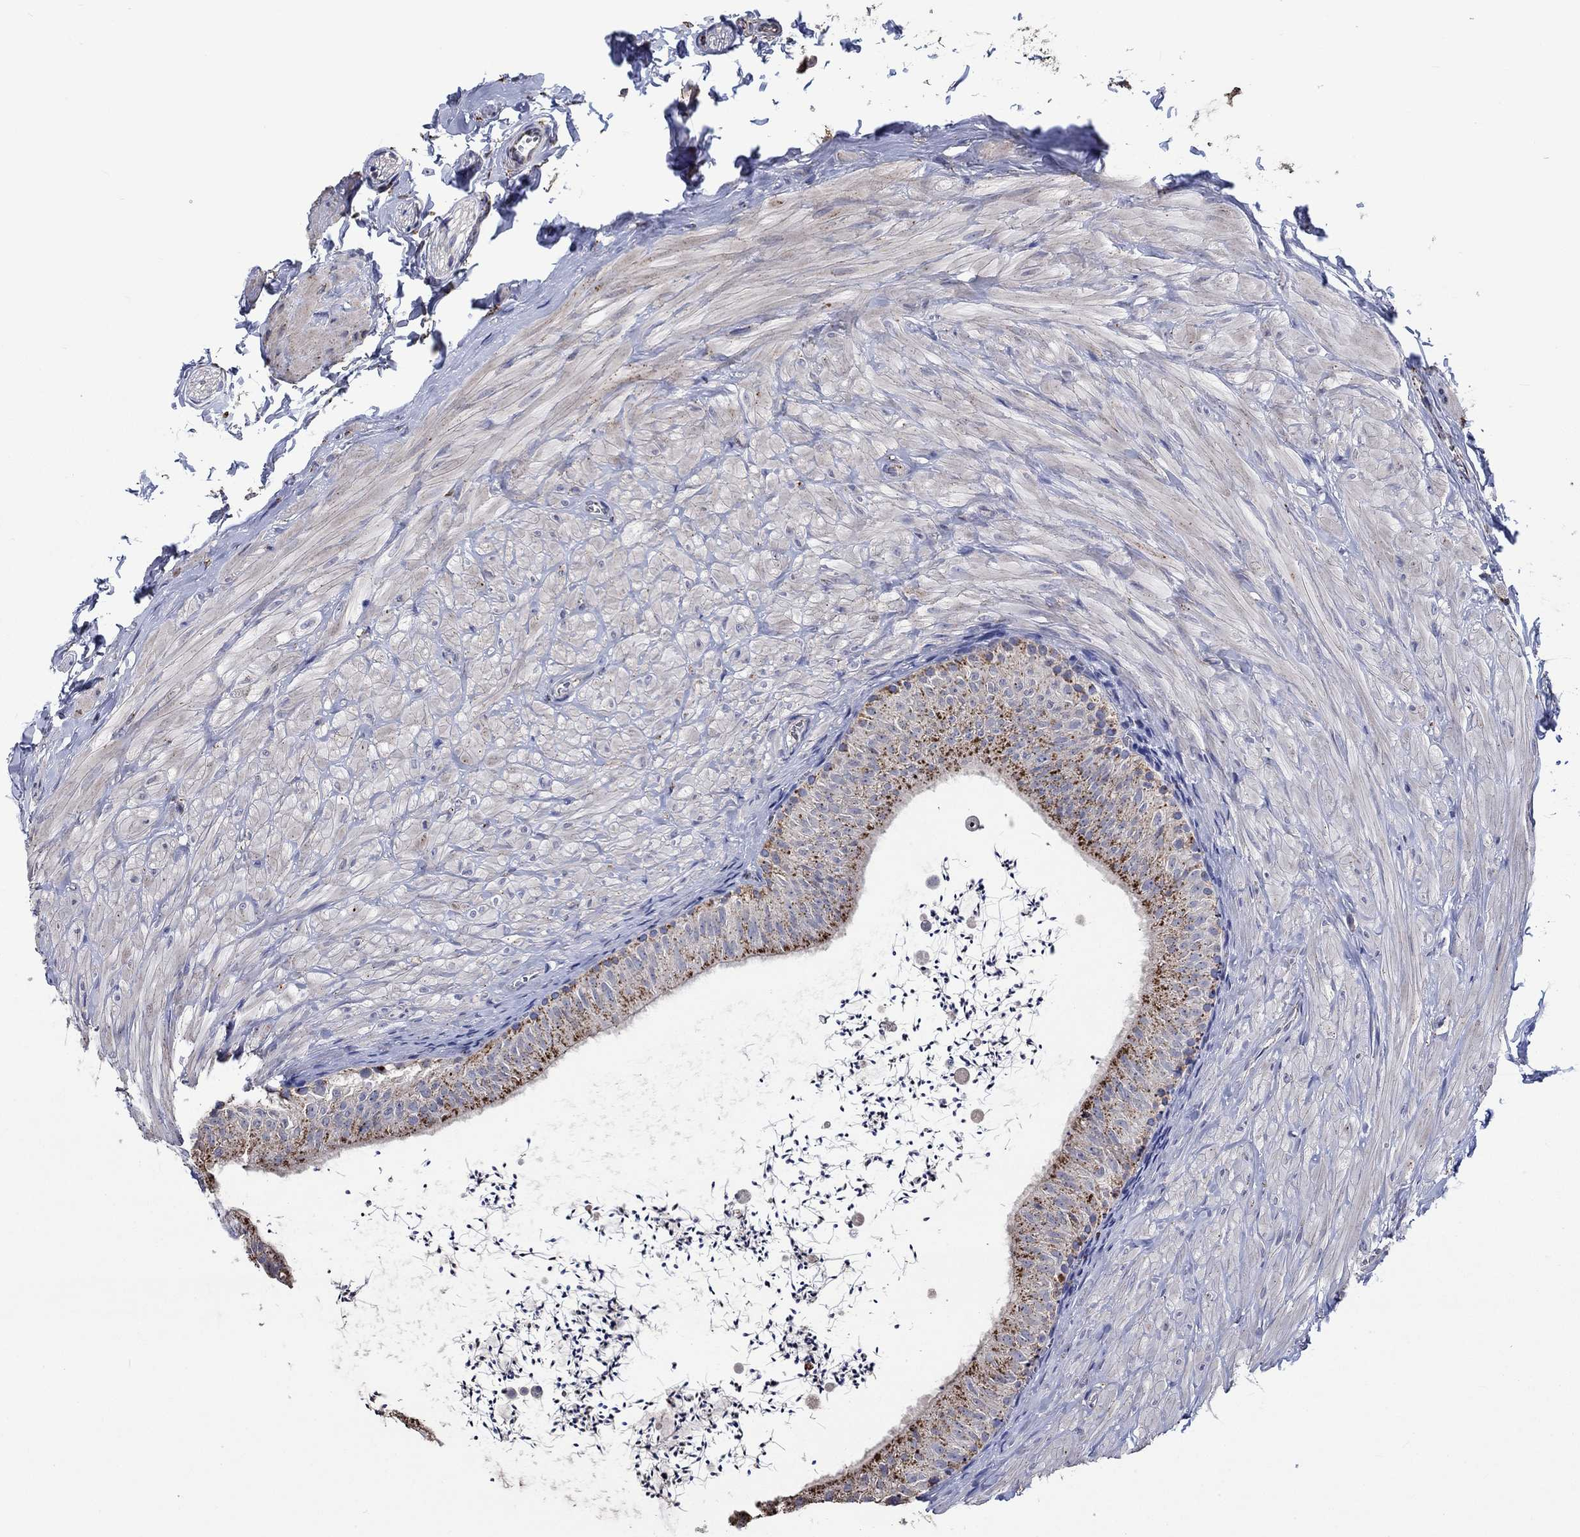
{"staining": {"intensity": "strong", "quantity": ">75%", "location": "cytoplasmic/membranous"}, "tissue": "epididymis", "cell_type": "Glandular cells", "image_type": "normal", "snomed": [{"axis": "morphology", "description": "Normal tissue, NOS"}, {"axis": "topography", "description": "Epididymis"}], "caption": "IHC image of normal epididymis stained for a protein (brown), which shows high levels of strong cytoplasmic/membranous expression in about >75% of glandular cells.", "gene": "CTSB", "patient": {"sex": "male", "age": 32}}